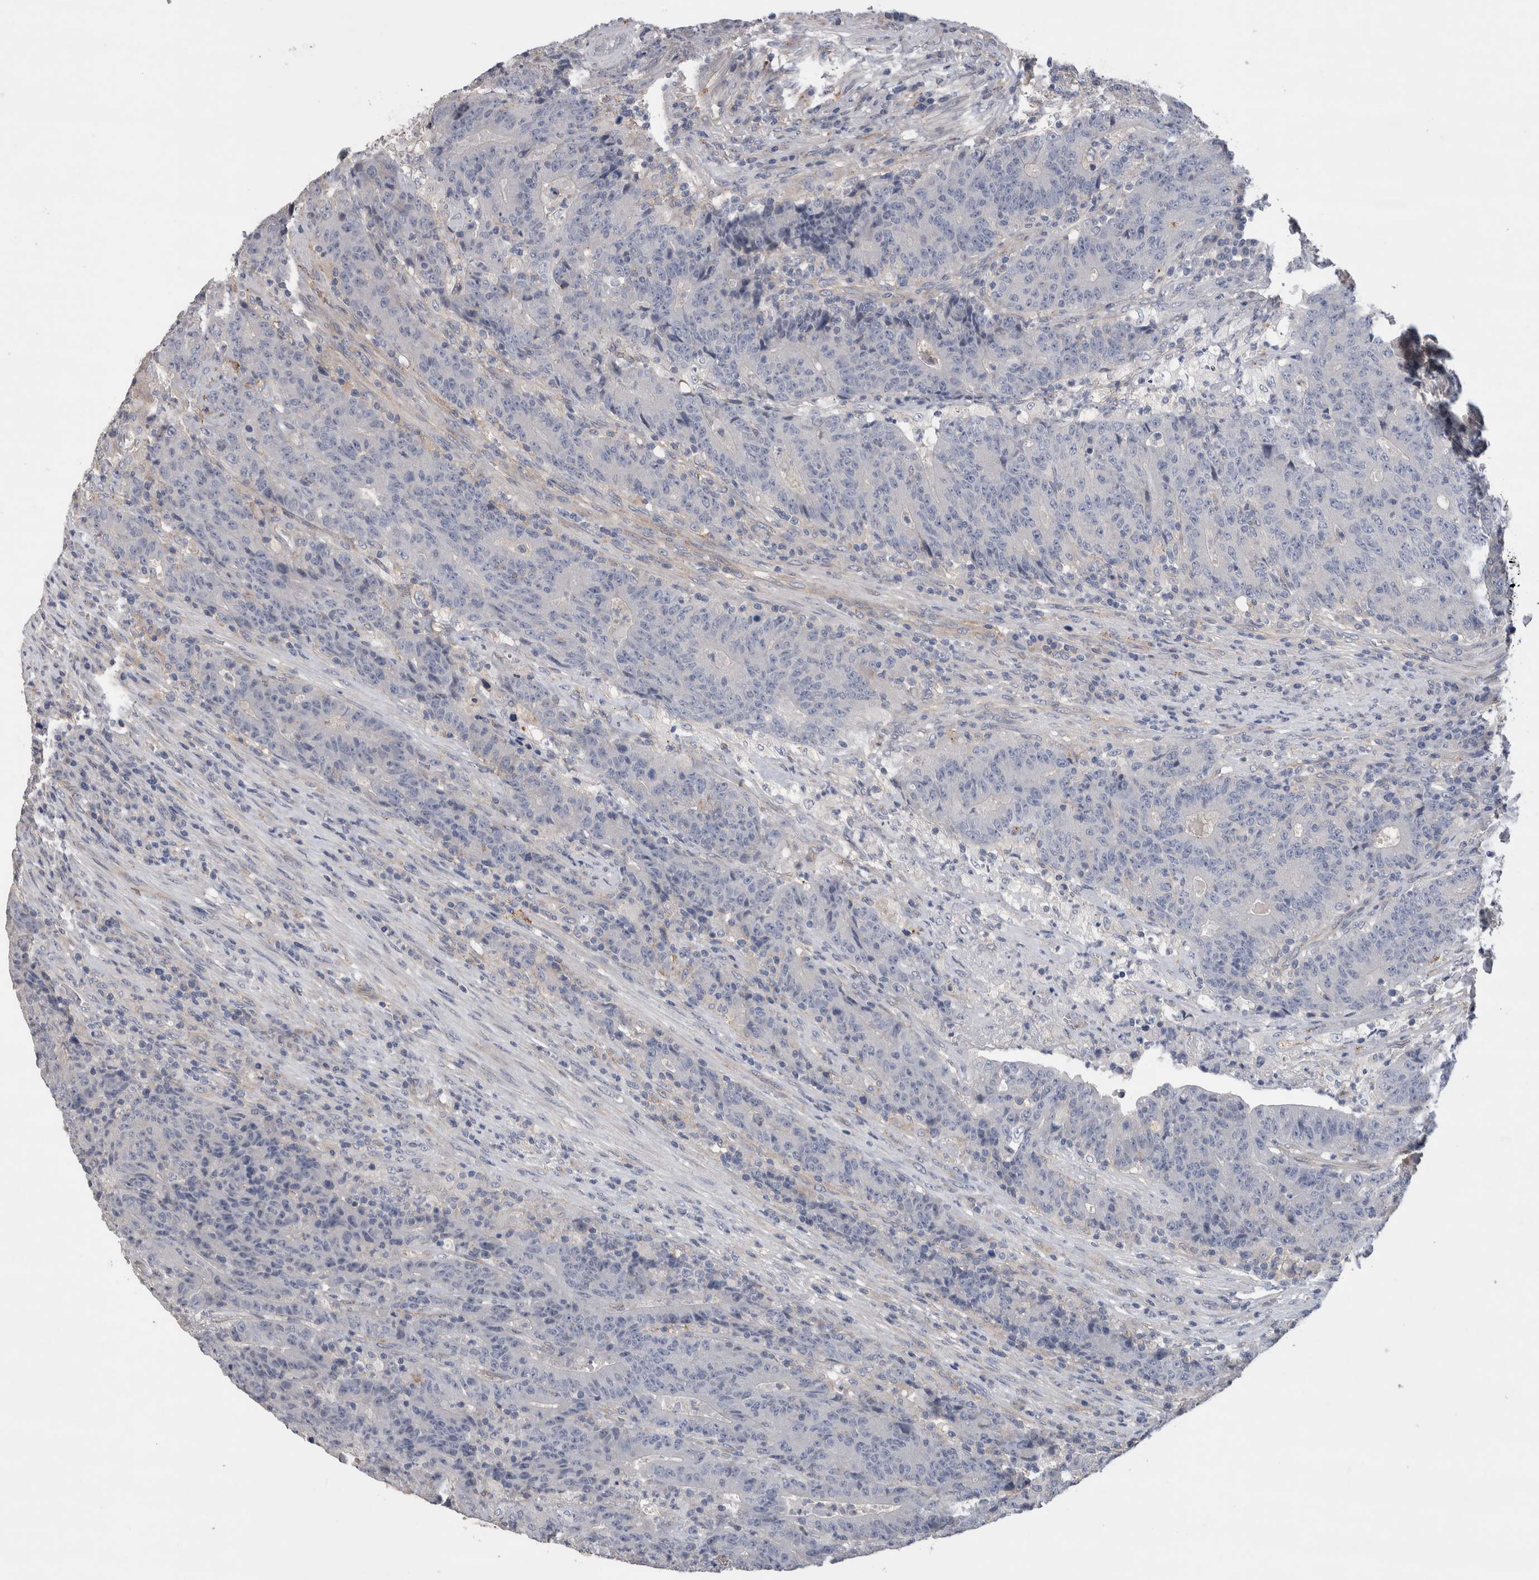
{"staining": {"intensity": "negative", "quantity": "none", "location": "none"}, "tissue": "colorectal cancer", "cell_type": "Tumor cells", "image_type": "cancer", "snomed": [{"axis": "morphology", "description": "Normal tissue, NOS"}, {"axis": "morphology", "description": "Adenocarcinoma, NOS"}, {"axis": "topography", "description": "Colon"}], "caption": "Tumor cells show no significant protein expression in adenocarcinoma (colorectal).", "gene": "GCNA", "patient": {"sex": "female", "age": 75}}